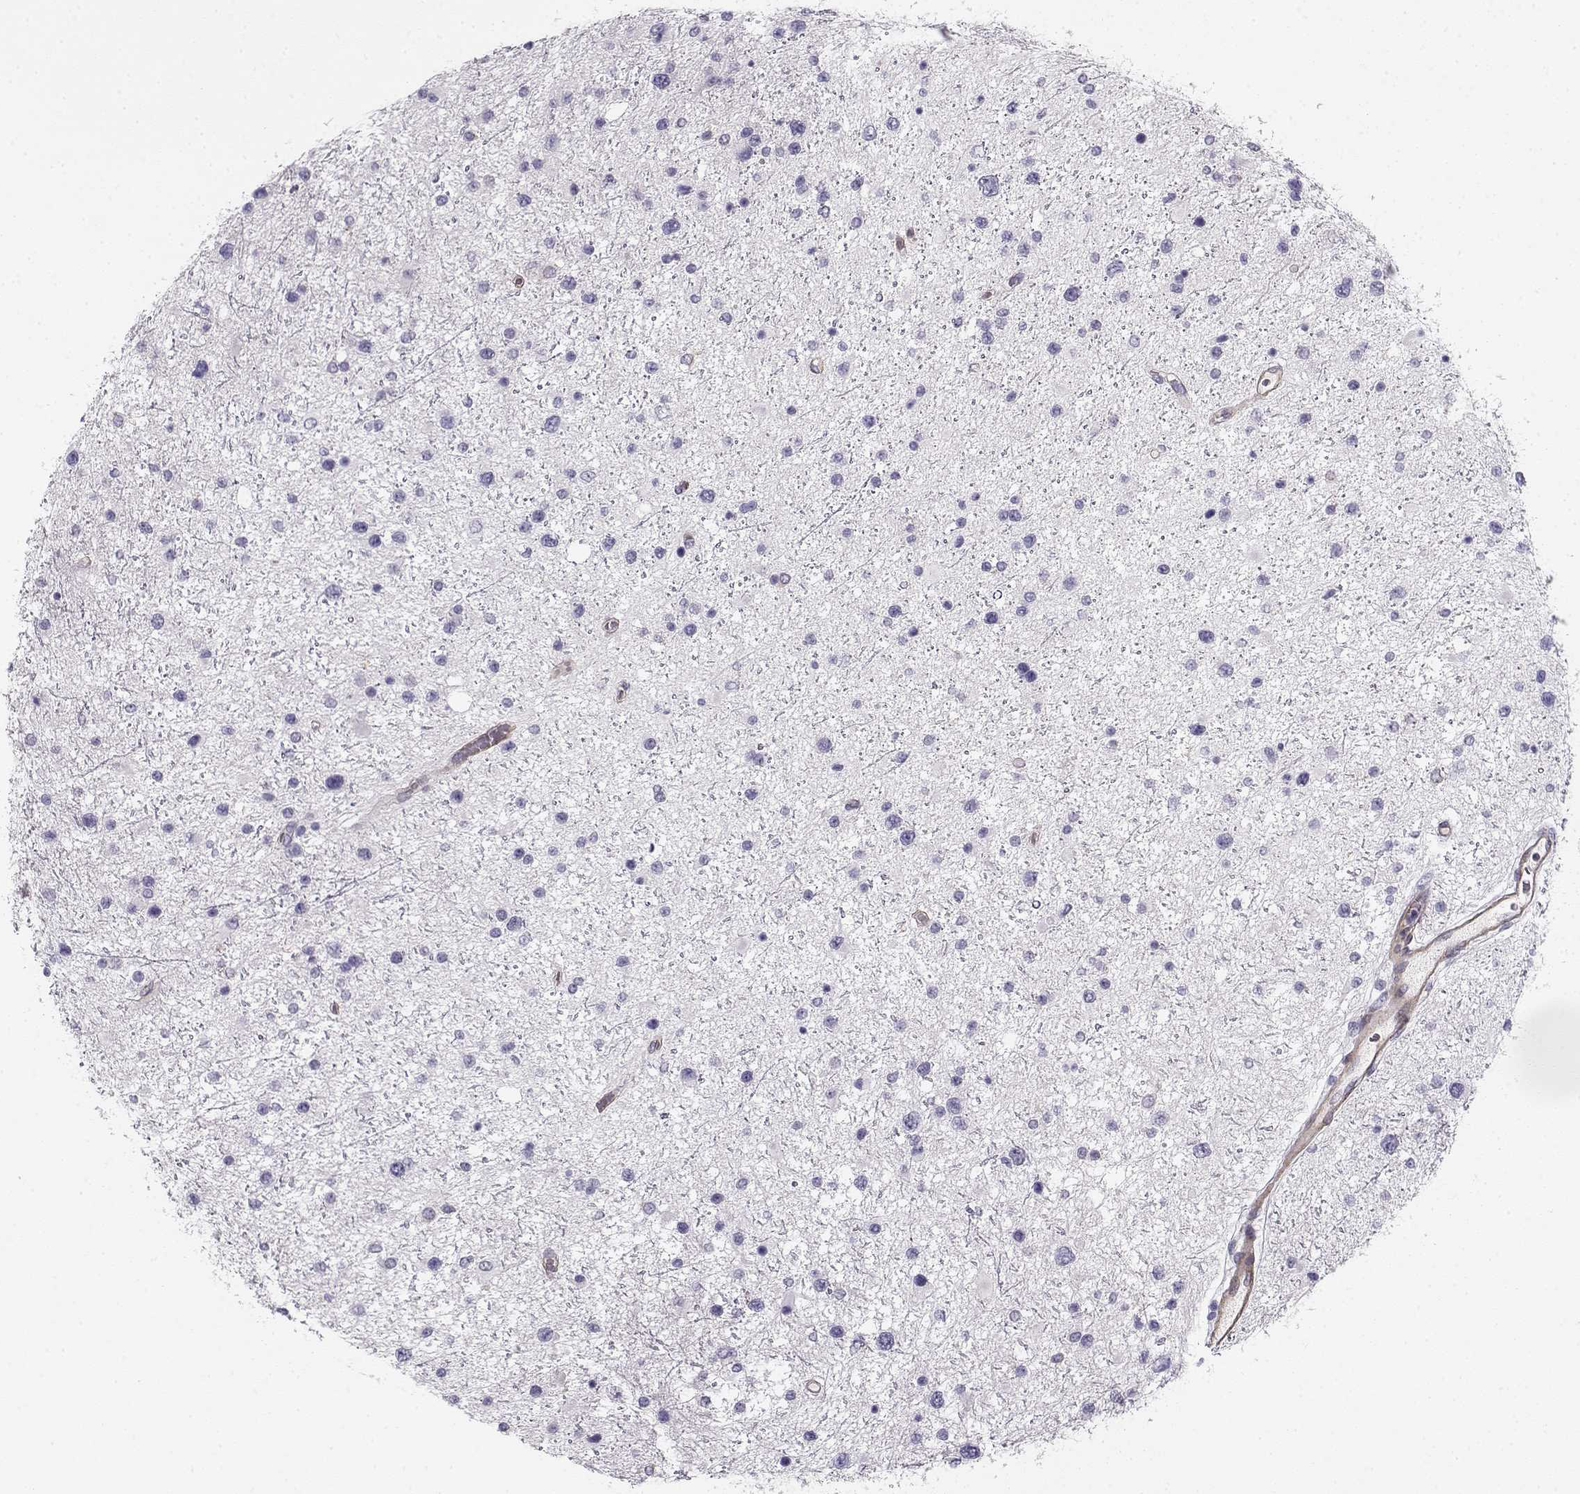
{"staining": {"intensity": "negative", "quantity": "none", "location": "none"}, "tissue": "glioma", "cell_type": "Tumor cells", "image_type": "cancer", "snomed": [{"axis": "morphology", "description": "Glioma, malignant, Low grade"}, {"axis": "topography", "description": "Brain"}], "caption": "Tumor cells show no significant expression in glioma. The staining is performed using DAB (3,3'-diaminobenzidine) brown chromogen with nuclei counter-stained in using hematoxylin.", "gene": "MYO1A", "patient": {"sex": "female", "age": 32}}